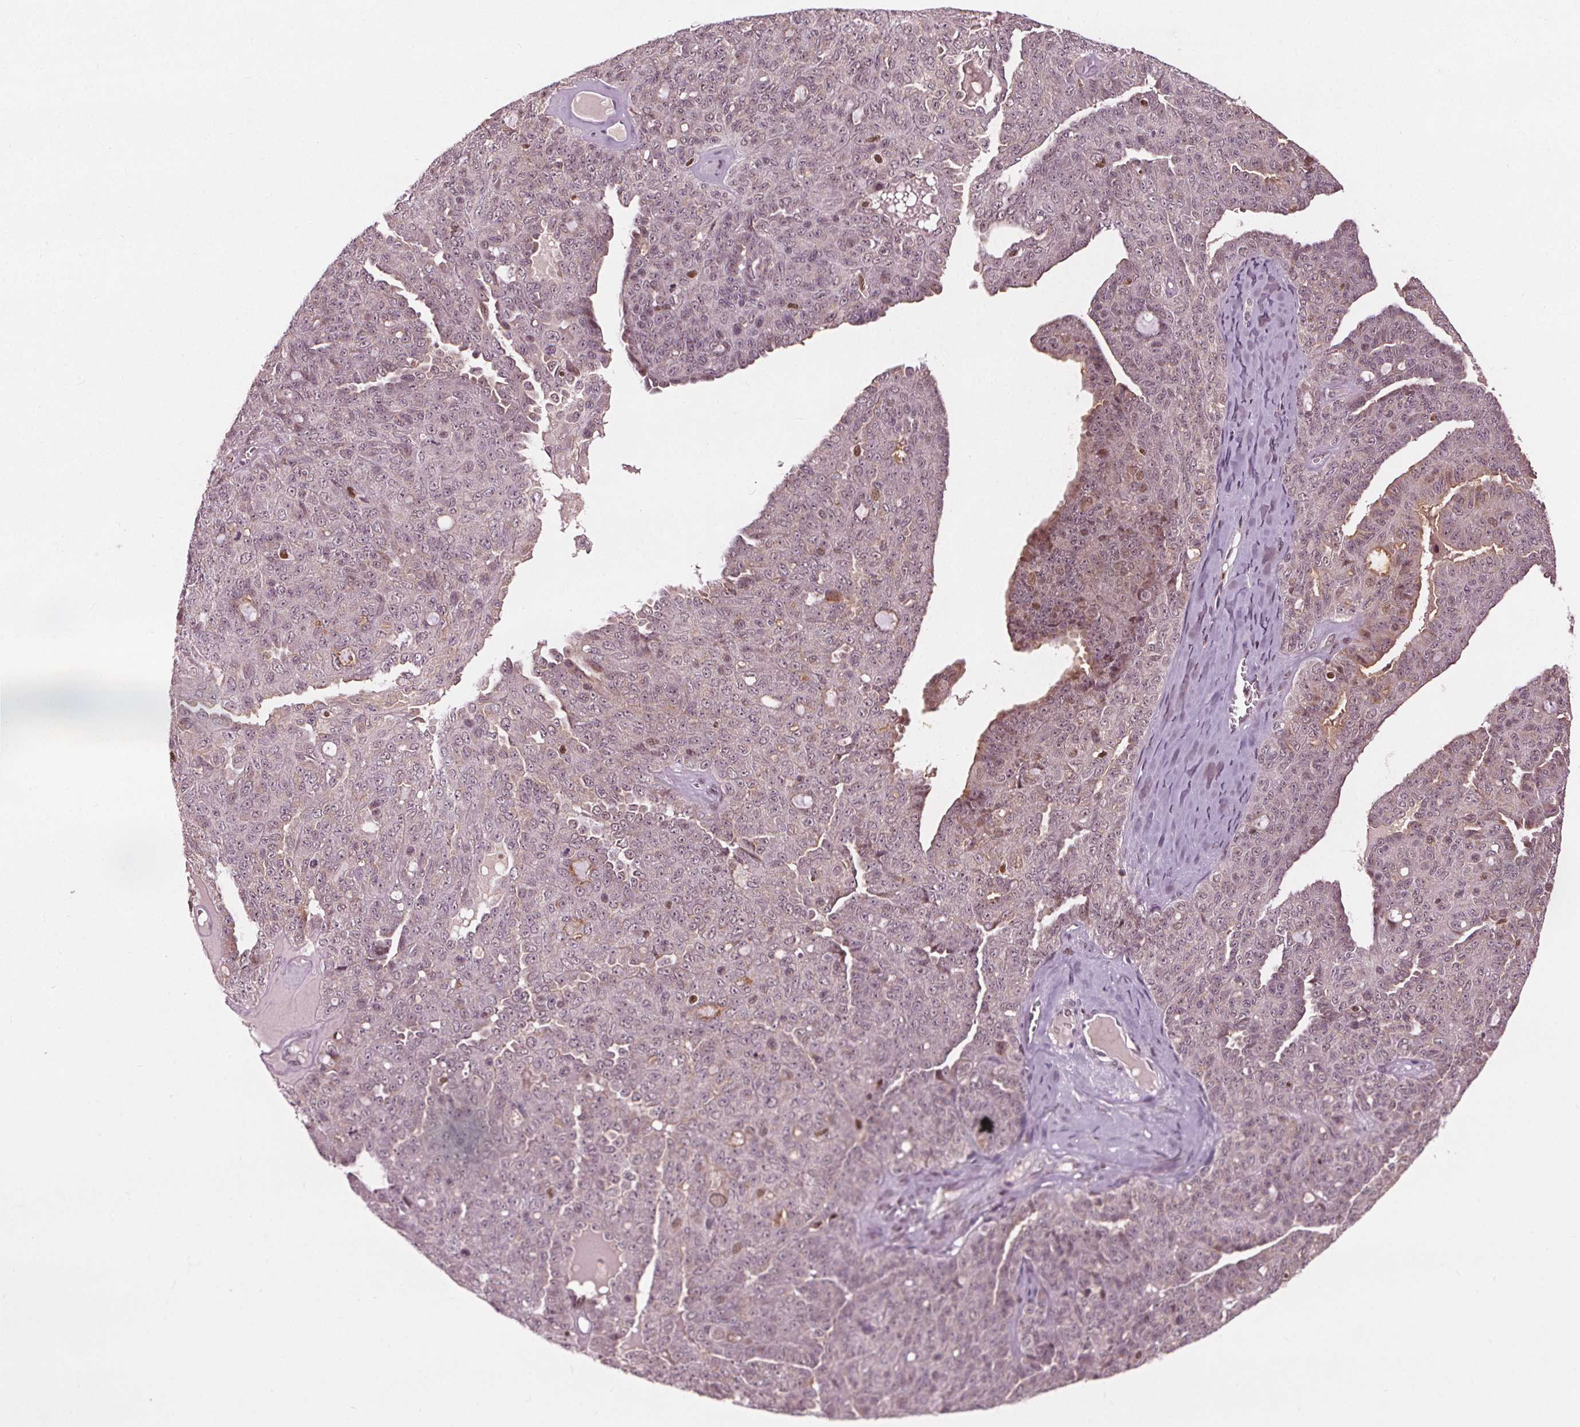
{"staining": {"intensity": "weak", "quantity": "<25%", "location": "nuclear"}, "tissue": "ovarian cancer", "cell_type": "Tumor cells", "image_type": "cancer", "snomed": [{"axis": "morphology", "description": "Cystadenocarcinoma, serous, NOS"}, {"axis": "topography", "description": "Ovary"}], "caption": "The immunohistochemistry (IHC) micrograph has no significant staining in tumor cells of ovarian cancer tissue. (Immunohistochemistry (ihc), brightfield microscopy, high magnification).", "gene": "DDX11", "patient": {"sex": "female", "age": 71}}